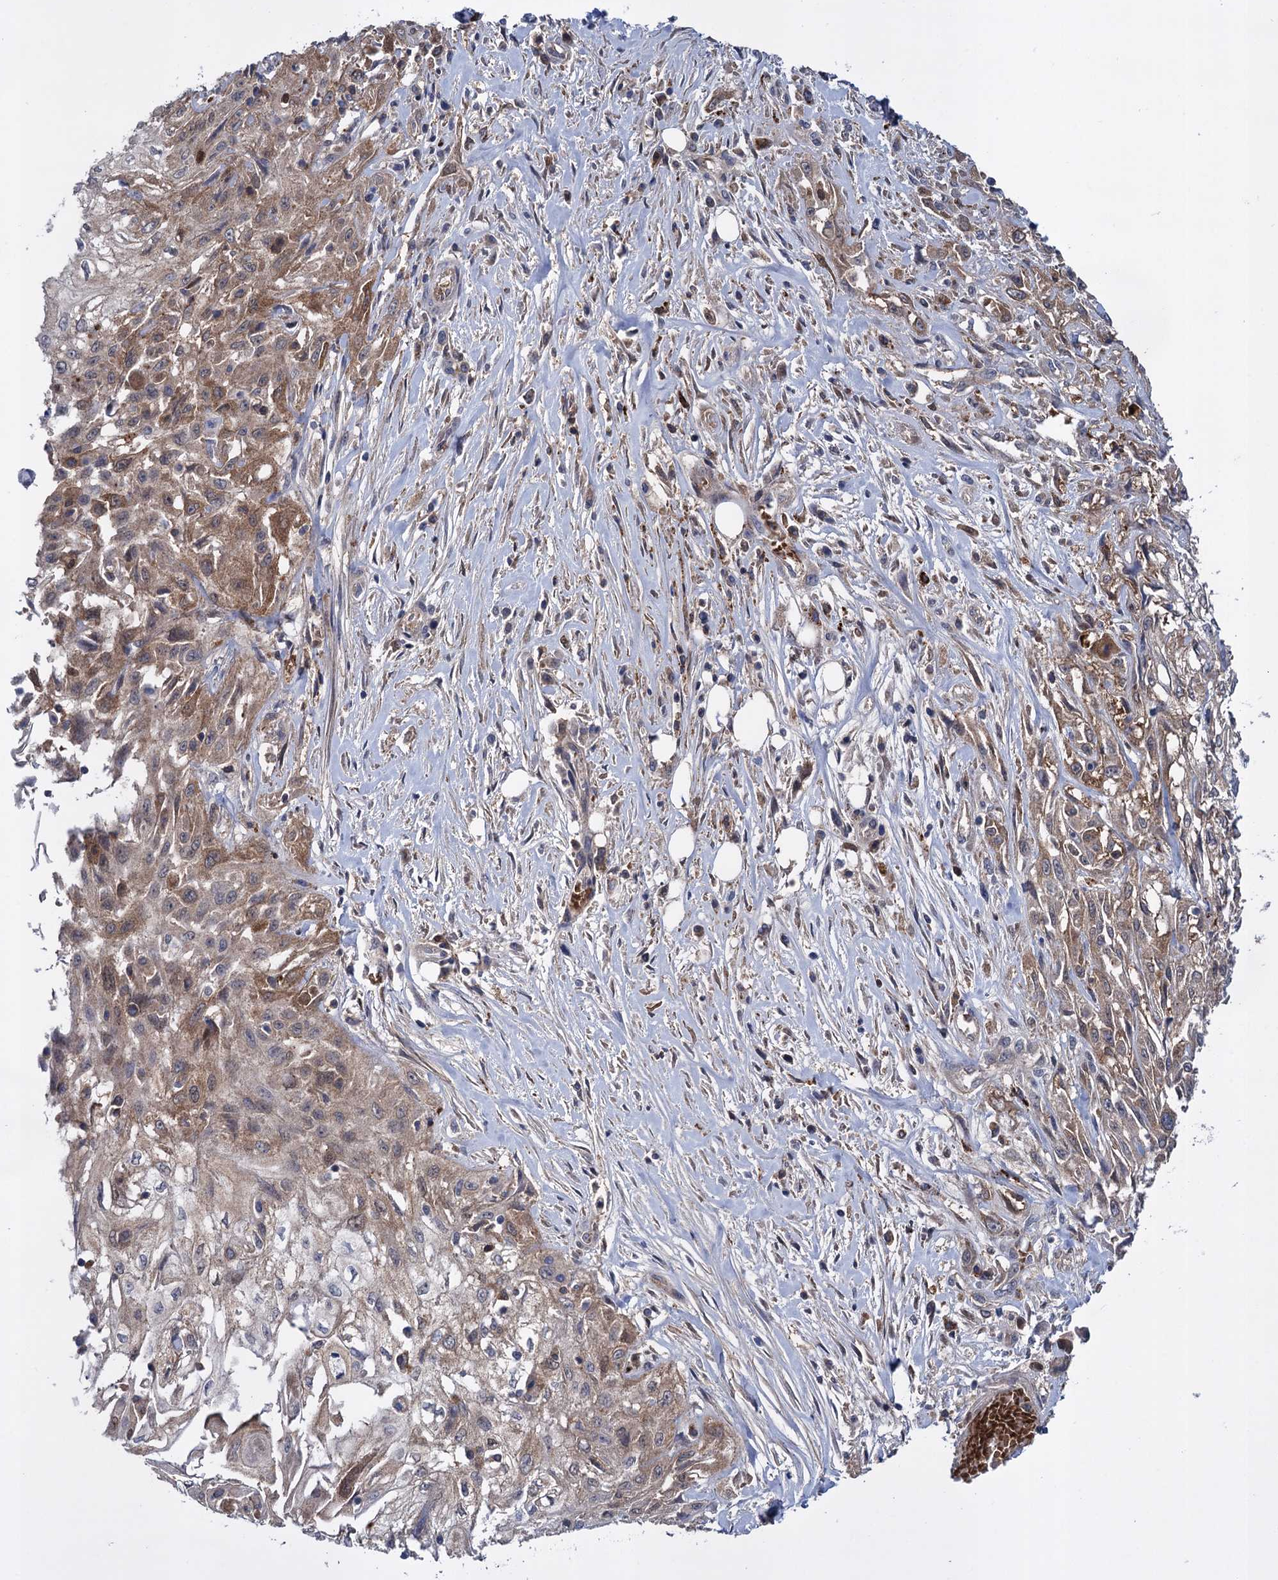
{"staining": {"intensity": "moderate", "quantity": ">75%", "location": "cytoplasmic/membranous"}, "tissue": "skin cancer", "cell_type": "Tumor cells", "image_type": "cancer", "snomed": [{"axis": "morphology", "description": "Squamous cell carcinoma, NOS"}, {"axis": "morphology", "description": "Squamous cell carcinoma, metastatic, NOS"}, {"axis": "topography", "description": "Skin"}, {"axis": "topography", "description": "Lymph node"}], "caption": "The photomicrograph reveals immunohistochemical staining of skin cancer (squamous cell carcinoma). There is moderate cytoplasmic/membranous positivity is seen in about >75% of tumor cells.", "gene": "GLO1", "patient": {"sex": "male", "age": 75}}